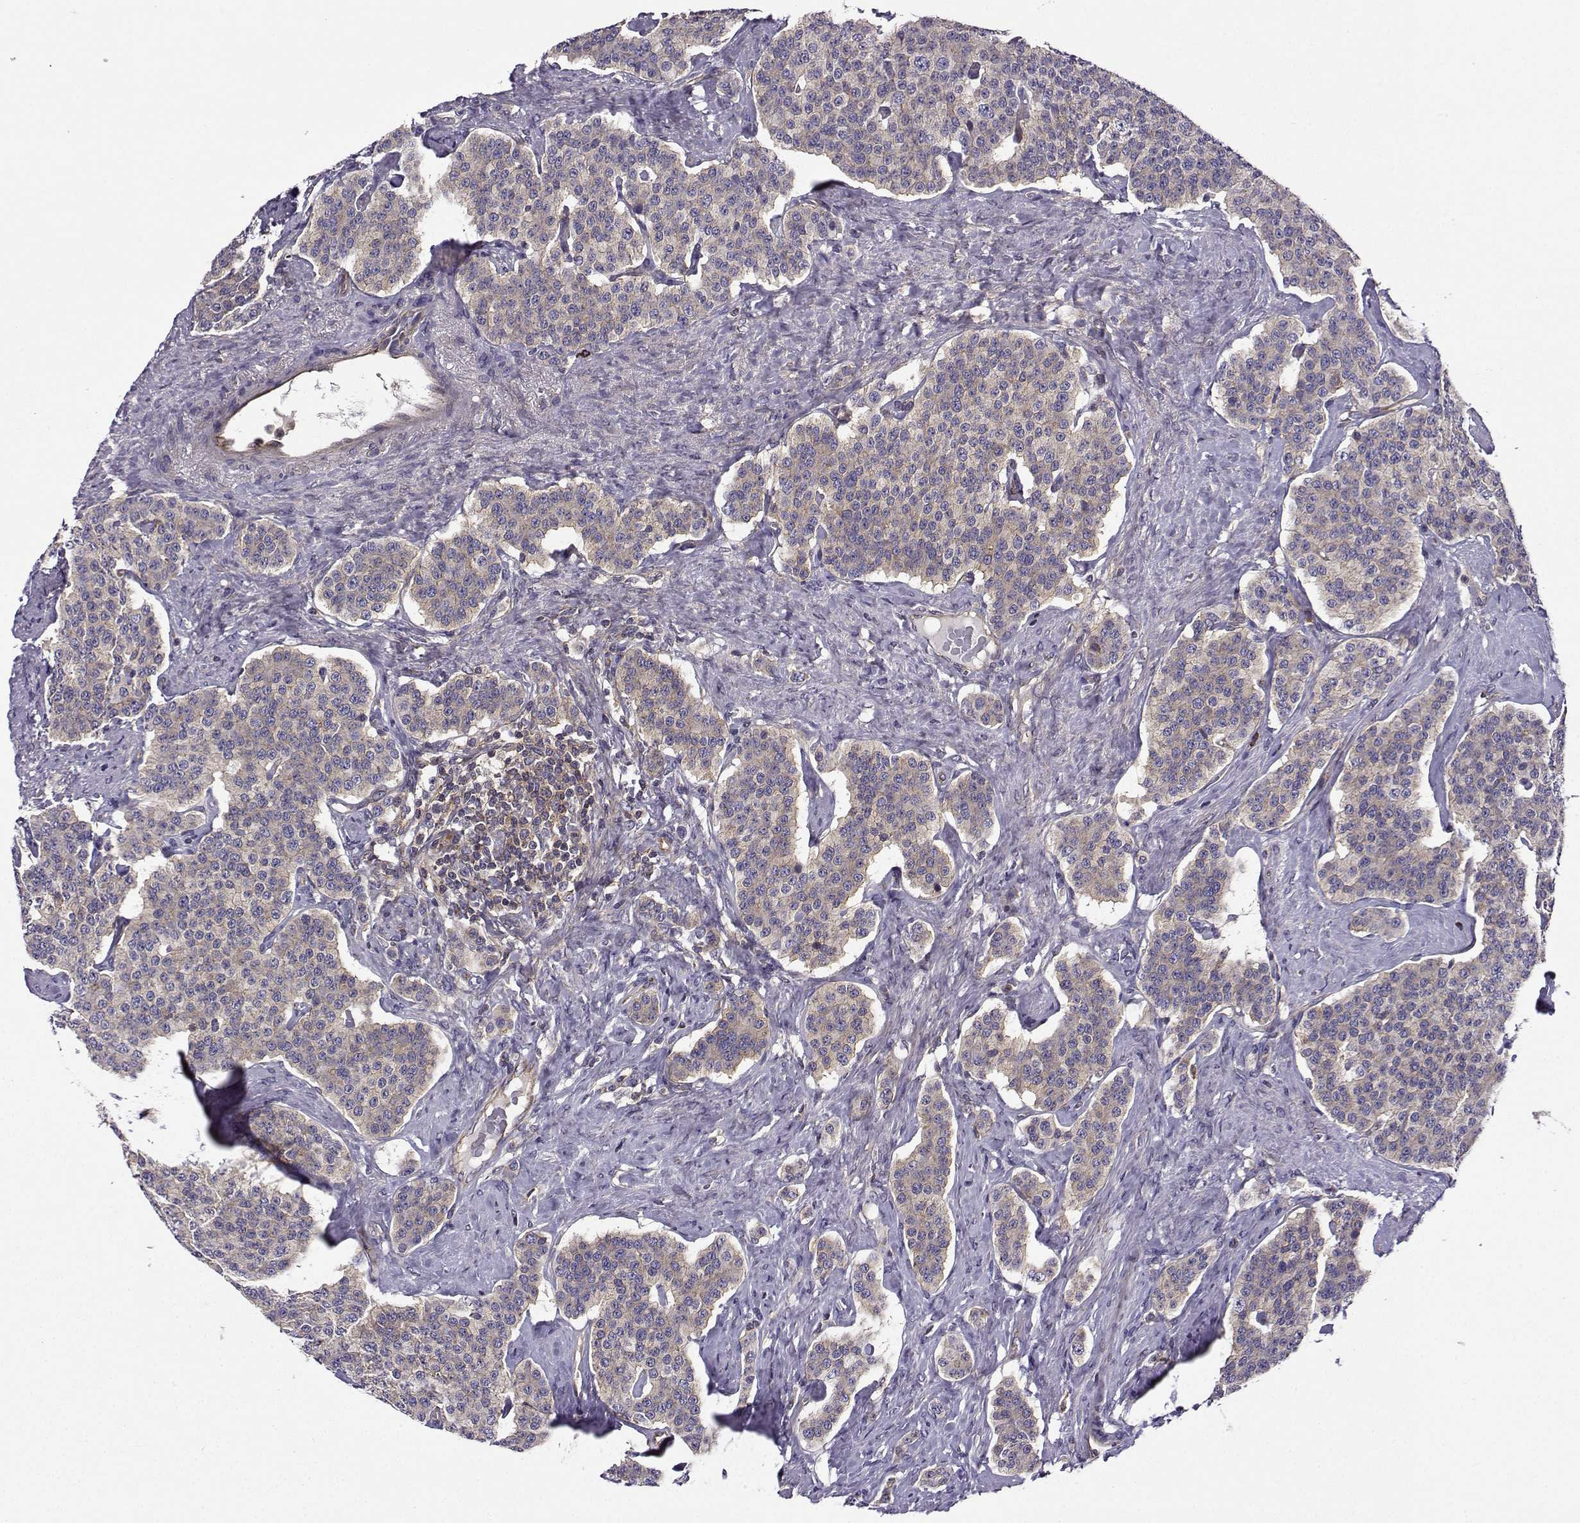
{"staining": {"intensity": "weak", "quantity": ">75%", "location": "cytoplasmic/membranous"}, "tissue": "carcinoid", "cell_type": "Tumor cells", "image_type": "cancer", "snomed": [{"axis": "morphology", "description": "Carcinoid, malignant, NOS"}, {"axis": "topography", "description": "Small intestine"}], "caption": "Malignant carcinoid stained with immunohistochemistry (IHC) shows weak cytoplasmic/membranous expression in about >75% of tumor cells.", "gene": "ITGB8", "patient": {"sex": "female", "age": 58}}